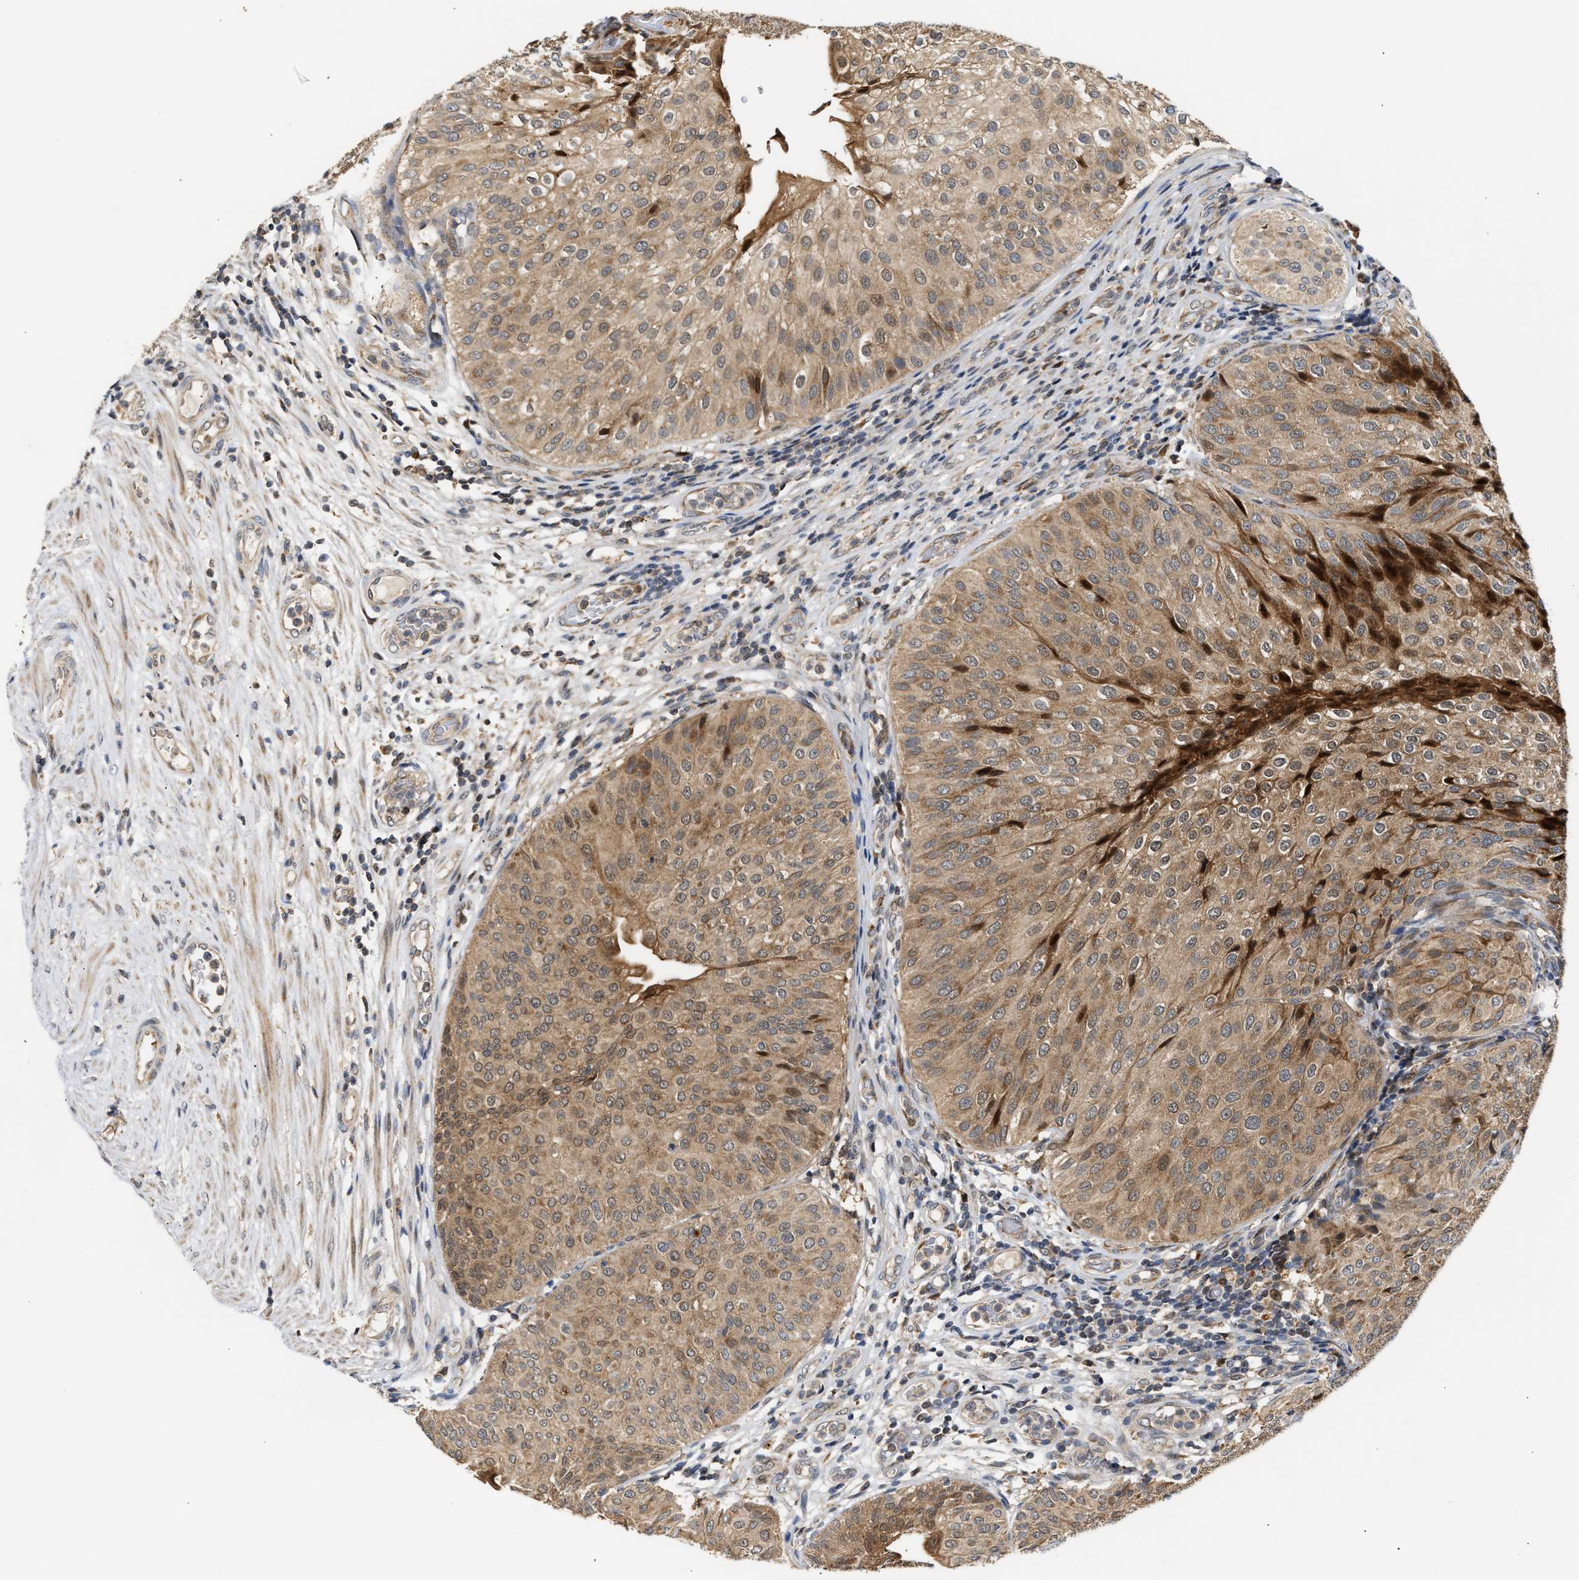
{"staining": {"intensity": "weak", "quantity": ">75%", "location": "cytoplasmic/membranous"}, "tissue": "urothelial cancer", "cell_type": "Tumor cells", "image_type": "cancer", "snomed": [{"axis": "morphology", "description": "Urothelial carcinoma, Low grade"}, {"axis": "topography", "description": "Urinary bladder"}], "caption": "Urothelial cancer tissue shows weak cytoplasmic/membranous staining in about >75% of tumor cells", "gene": "EXTL2", "patient": {"sex": "male", "age": 67}}